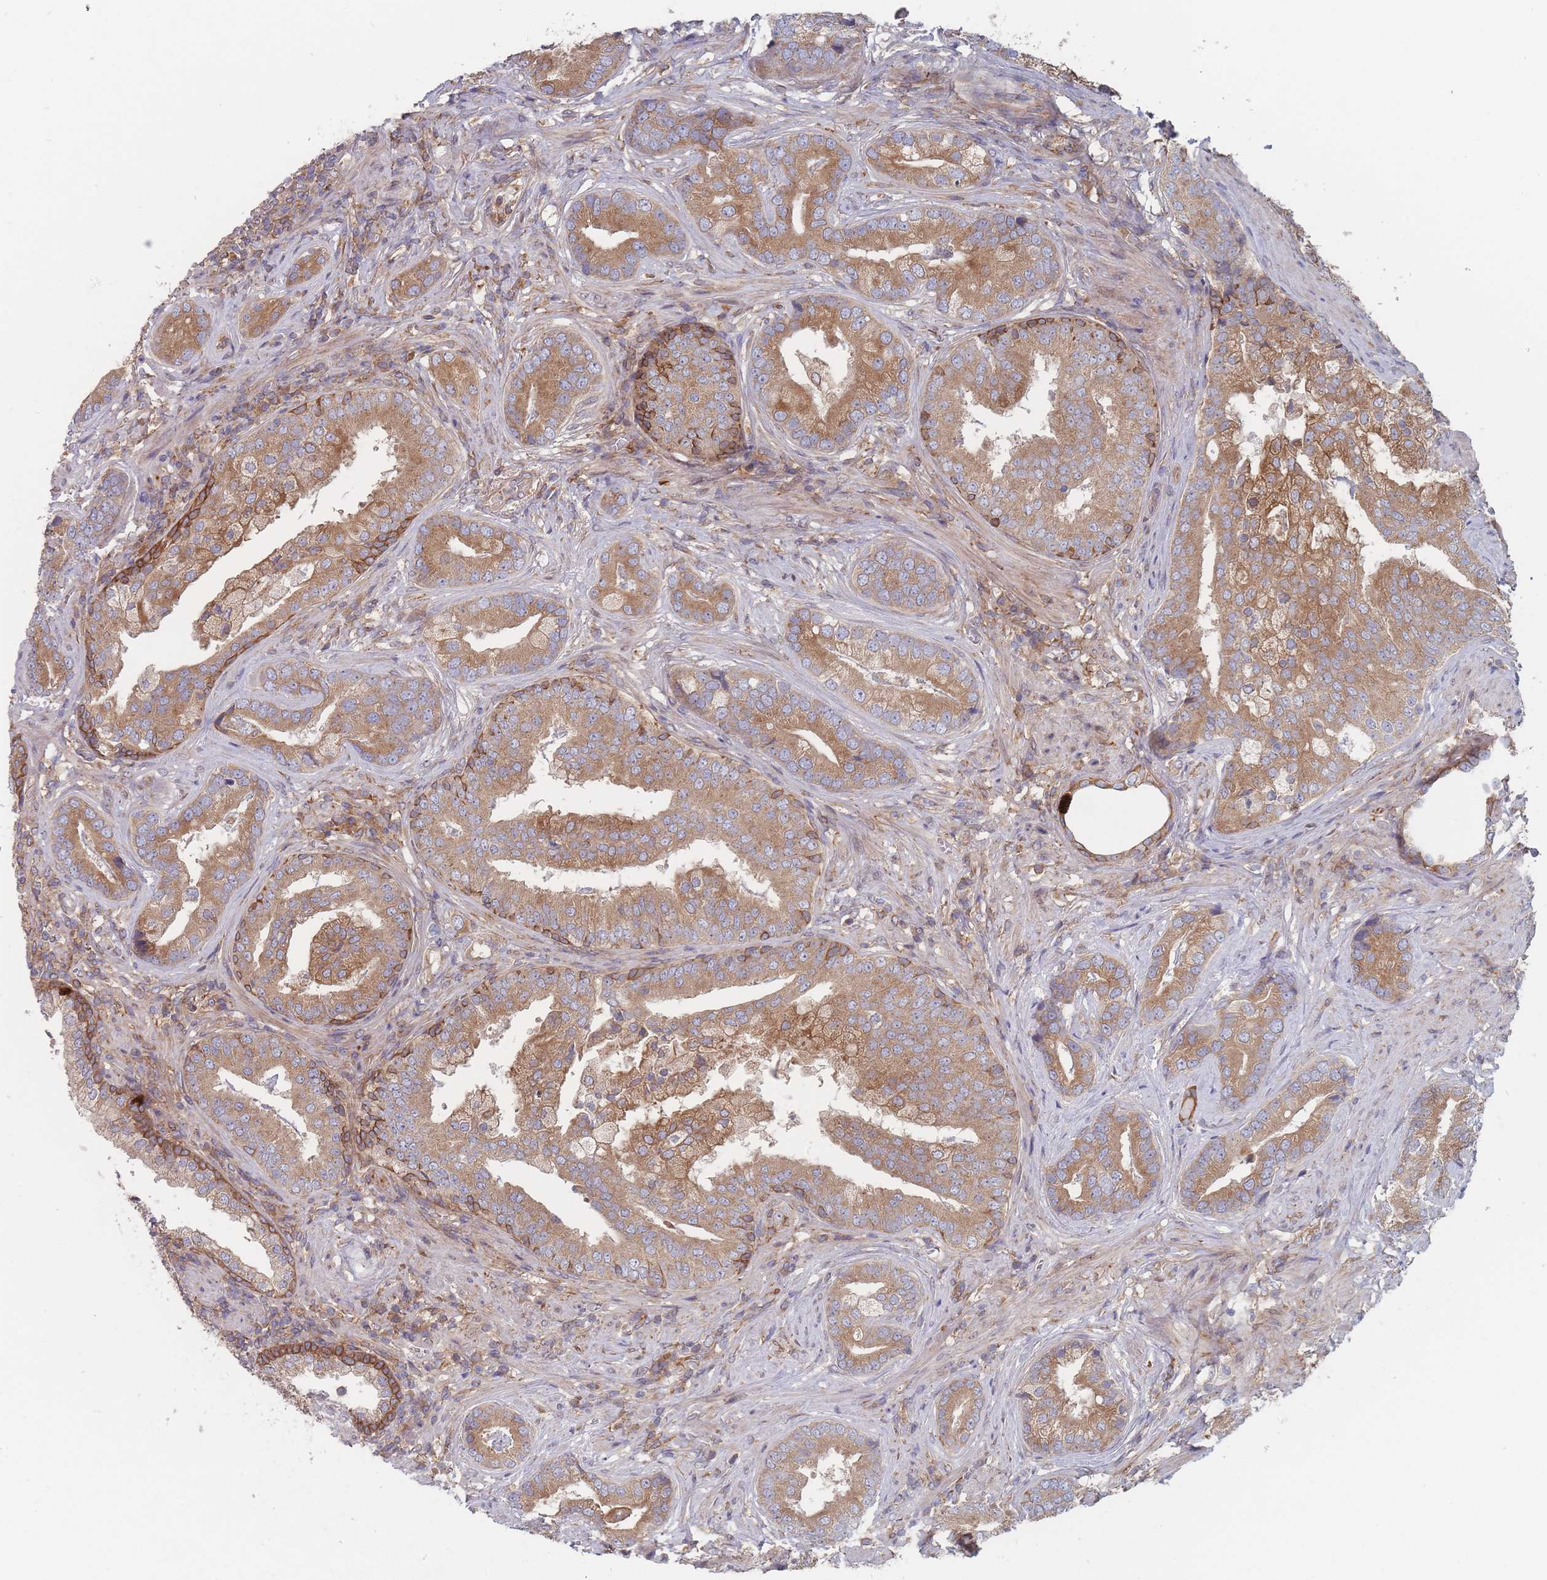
{"staining": {"intensity": "moderate", "quantity": ">75%", "location": "cytoplasmic/membranous"}, "tissue": "prostate cancer", "cell_type": "Tumor cells", "image_type": "cancer", "snomed": [{"axis": "morphology", "description": "Adenocarcinoma, High grade"}, {"axis": "topography", "description": "Prostate"}], "caption": "A medium amount of moderate cytoplasmic/membranous expression is present in about >75% of tumor cells in prostate high-grade adenocarcinoma tissue.", "gene": "KDSR", "patient": {"sex": "male", "age": 55}}